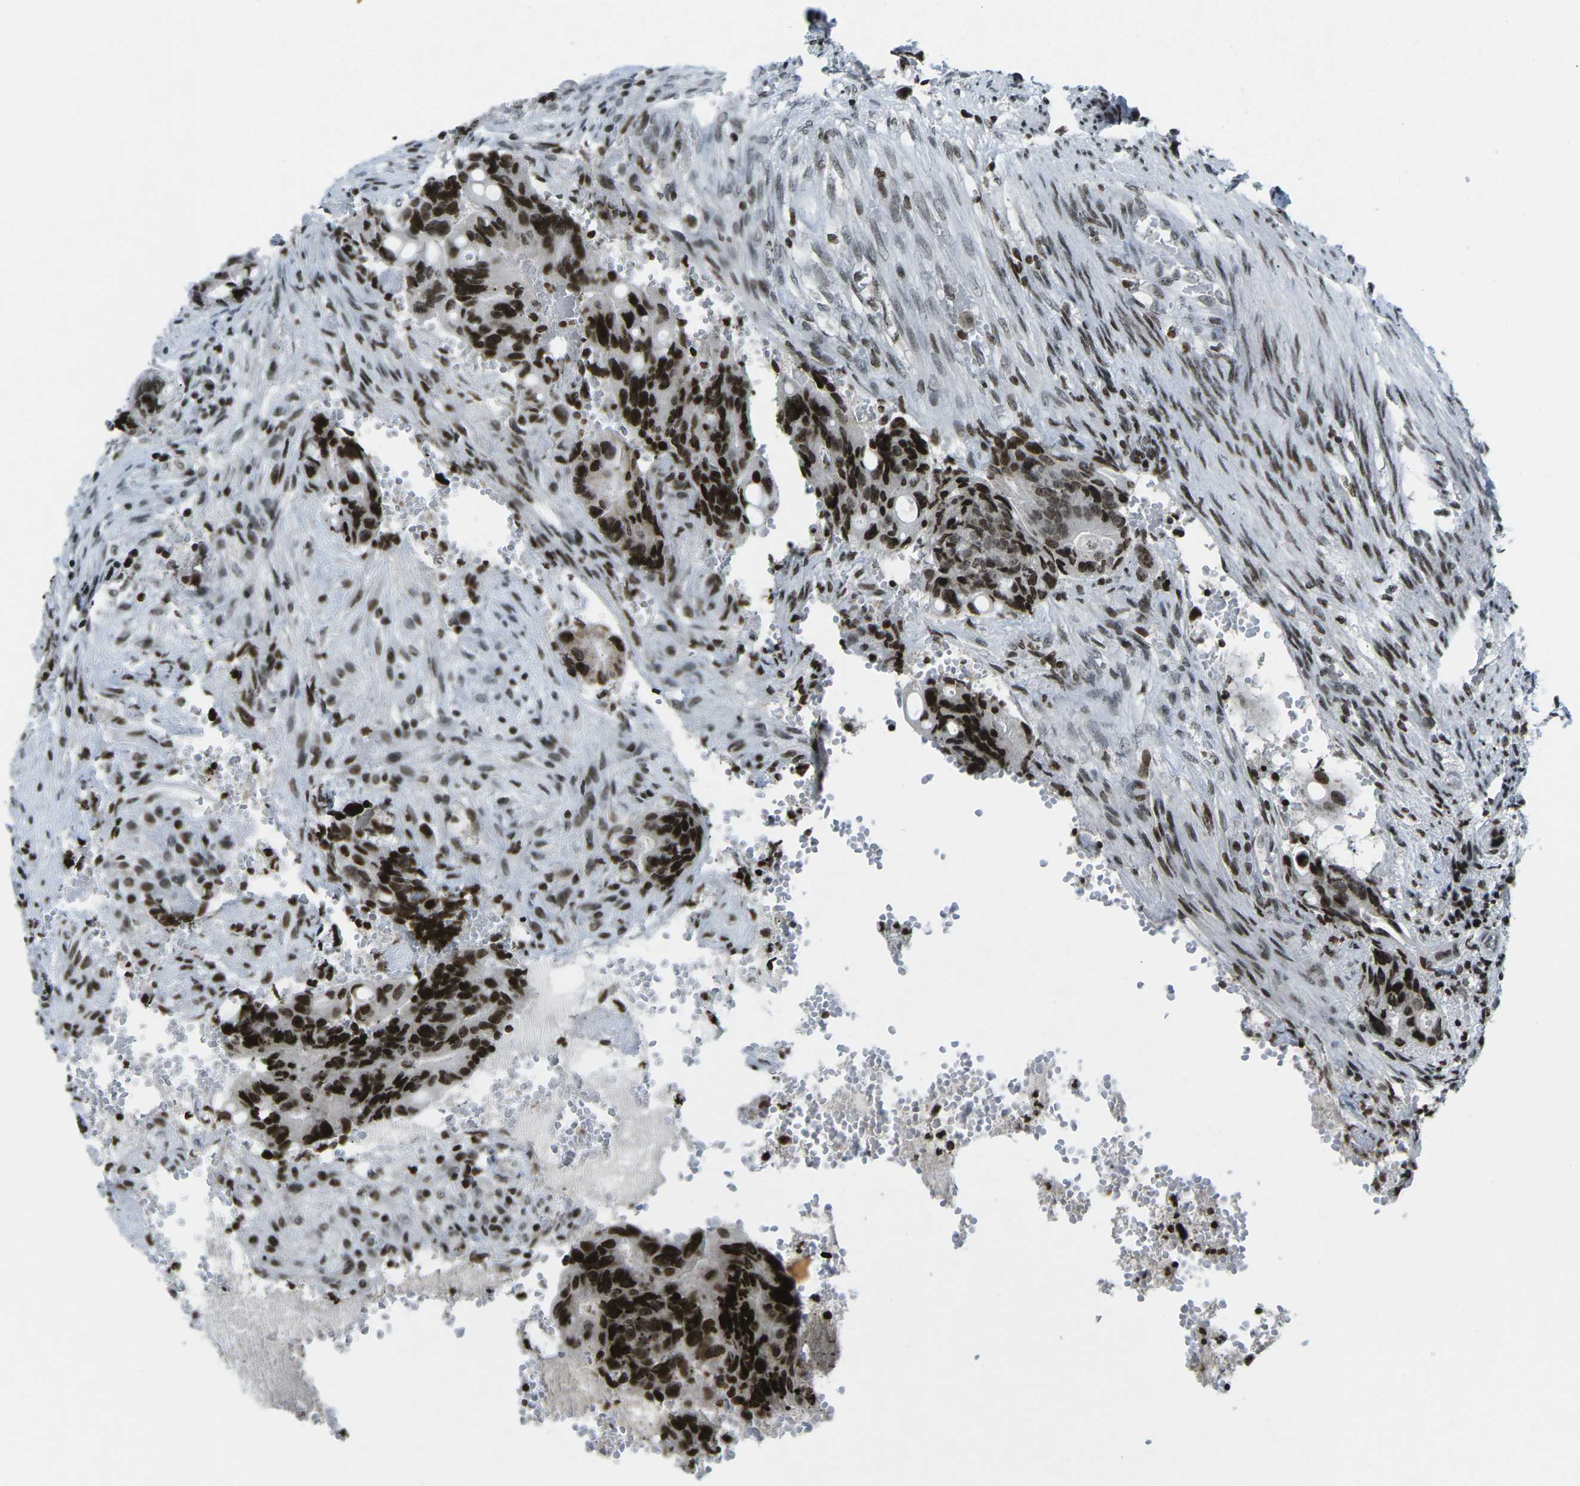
{"staining": {"intensity": "strong", "quantity": ">75%", "location": "nuclear"}, "tissue": "colorectal cancer", "cell_type": "Tumor cells", "image_type": "cancer", "snomed": [{"axis": "morphology", "description": "Adenocarcinoma, NOS"}, {"axis": "topography", "description": "Colon"}], "caption": "High-power microscopy captured an IHC image of adenocarcinoma (colorectal), revealing strong nuclear expression in approximately >75% of tumor cells.", "gene": "EME1", "patient": {"sex": "female", "age": 57}}